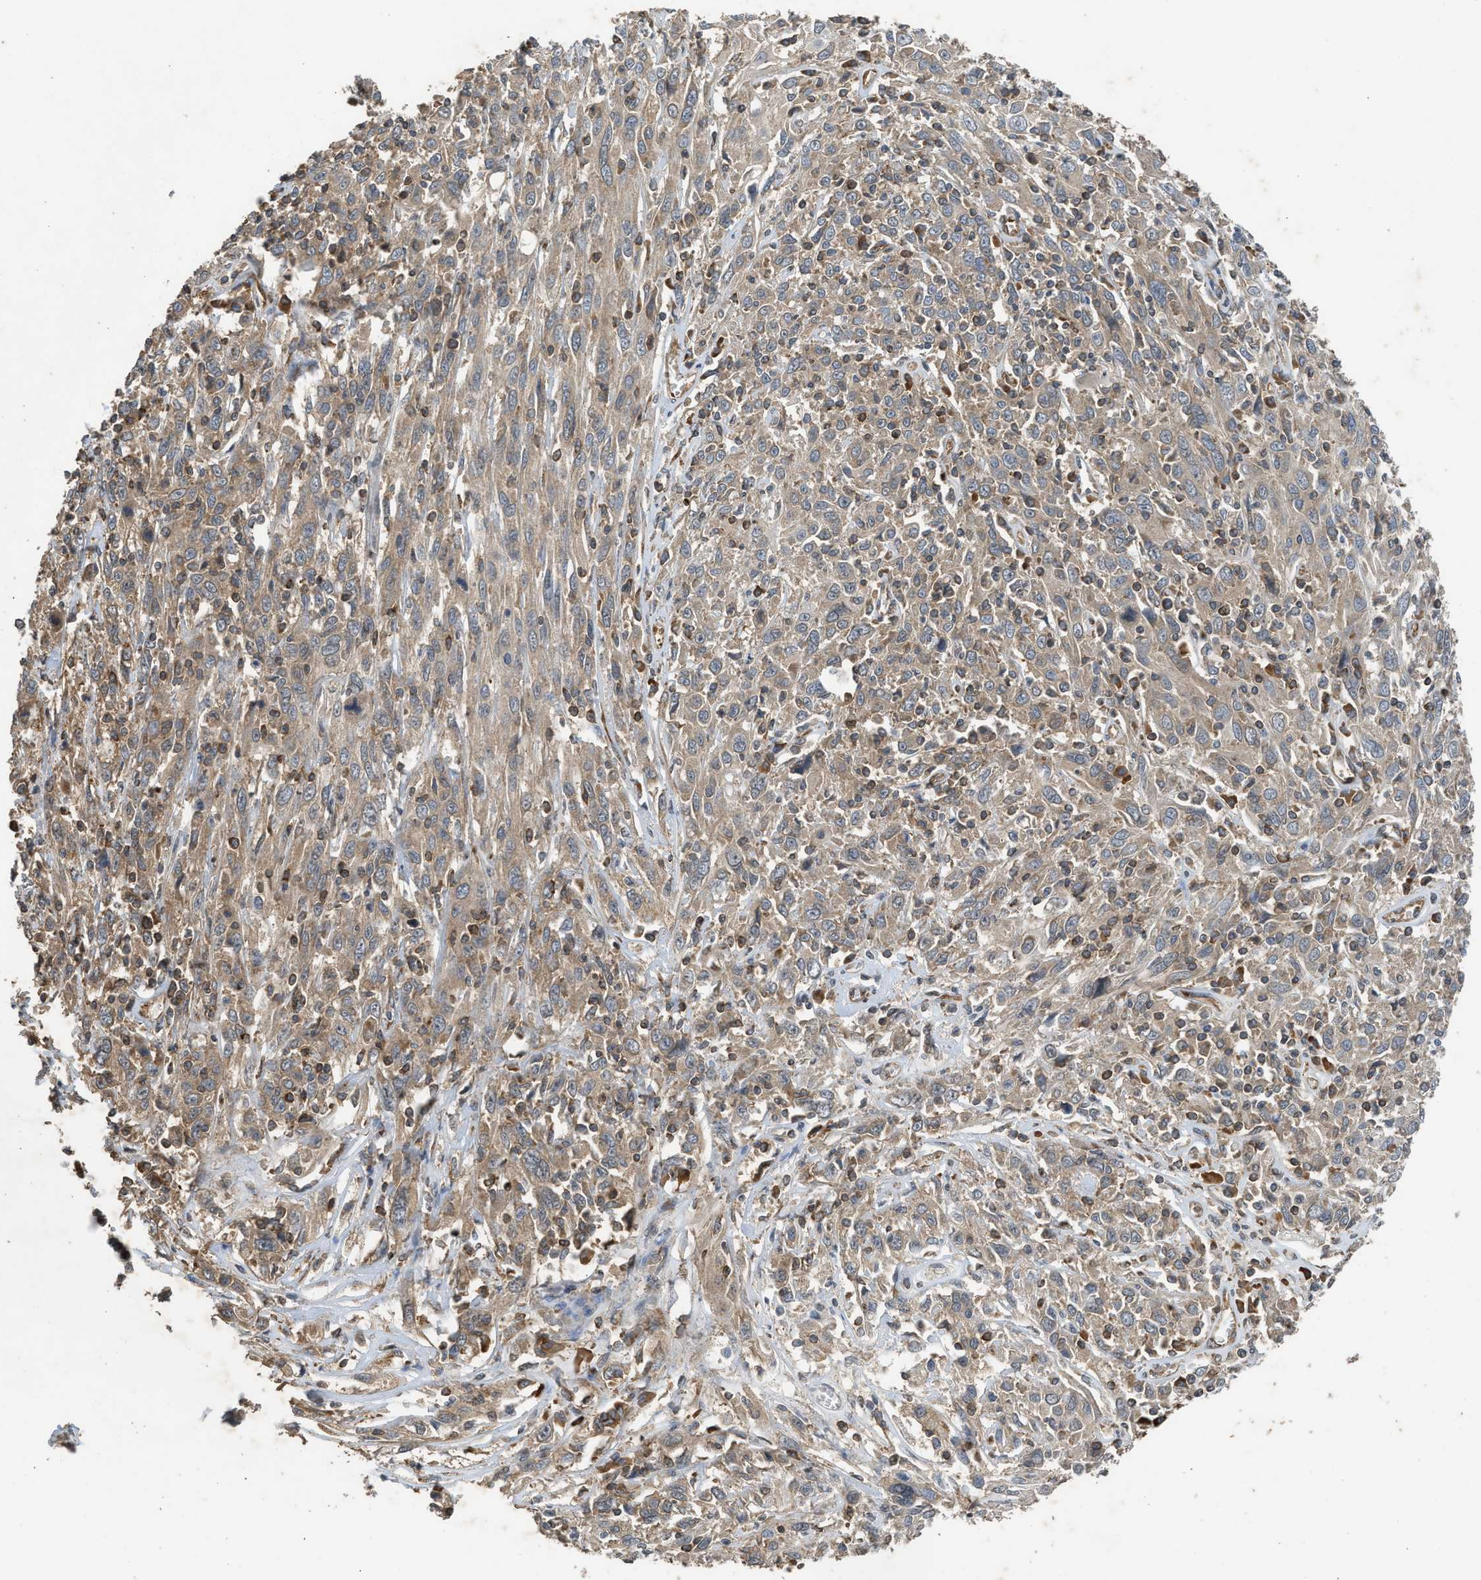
{"staining": {"intensity": "moderate", "quantity": ">75%", "location": "cytoplasmic/membranous"}, "tissue": "cervical cancer", "cell_type": "Tumor cells", "image_type": "cancer", "snomed": [{"axis": "morphology", "description": "Squamous cell carcinoma, NOS"}, {"axis": "topography", "description": "Cervix"}], "caption": "Tumor cells show moderate cytoplasmic/membranous staining in approximately >75% of cells in cervical squamous cell carcinoma.", "gene": "HIP1R", "patient": {"sex": "female", "age": 46}}